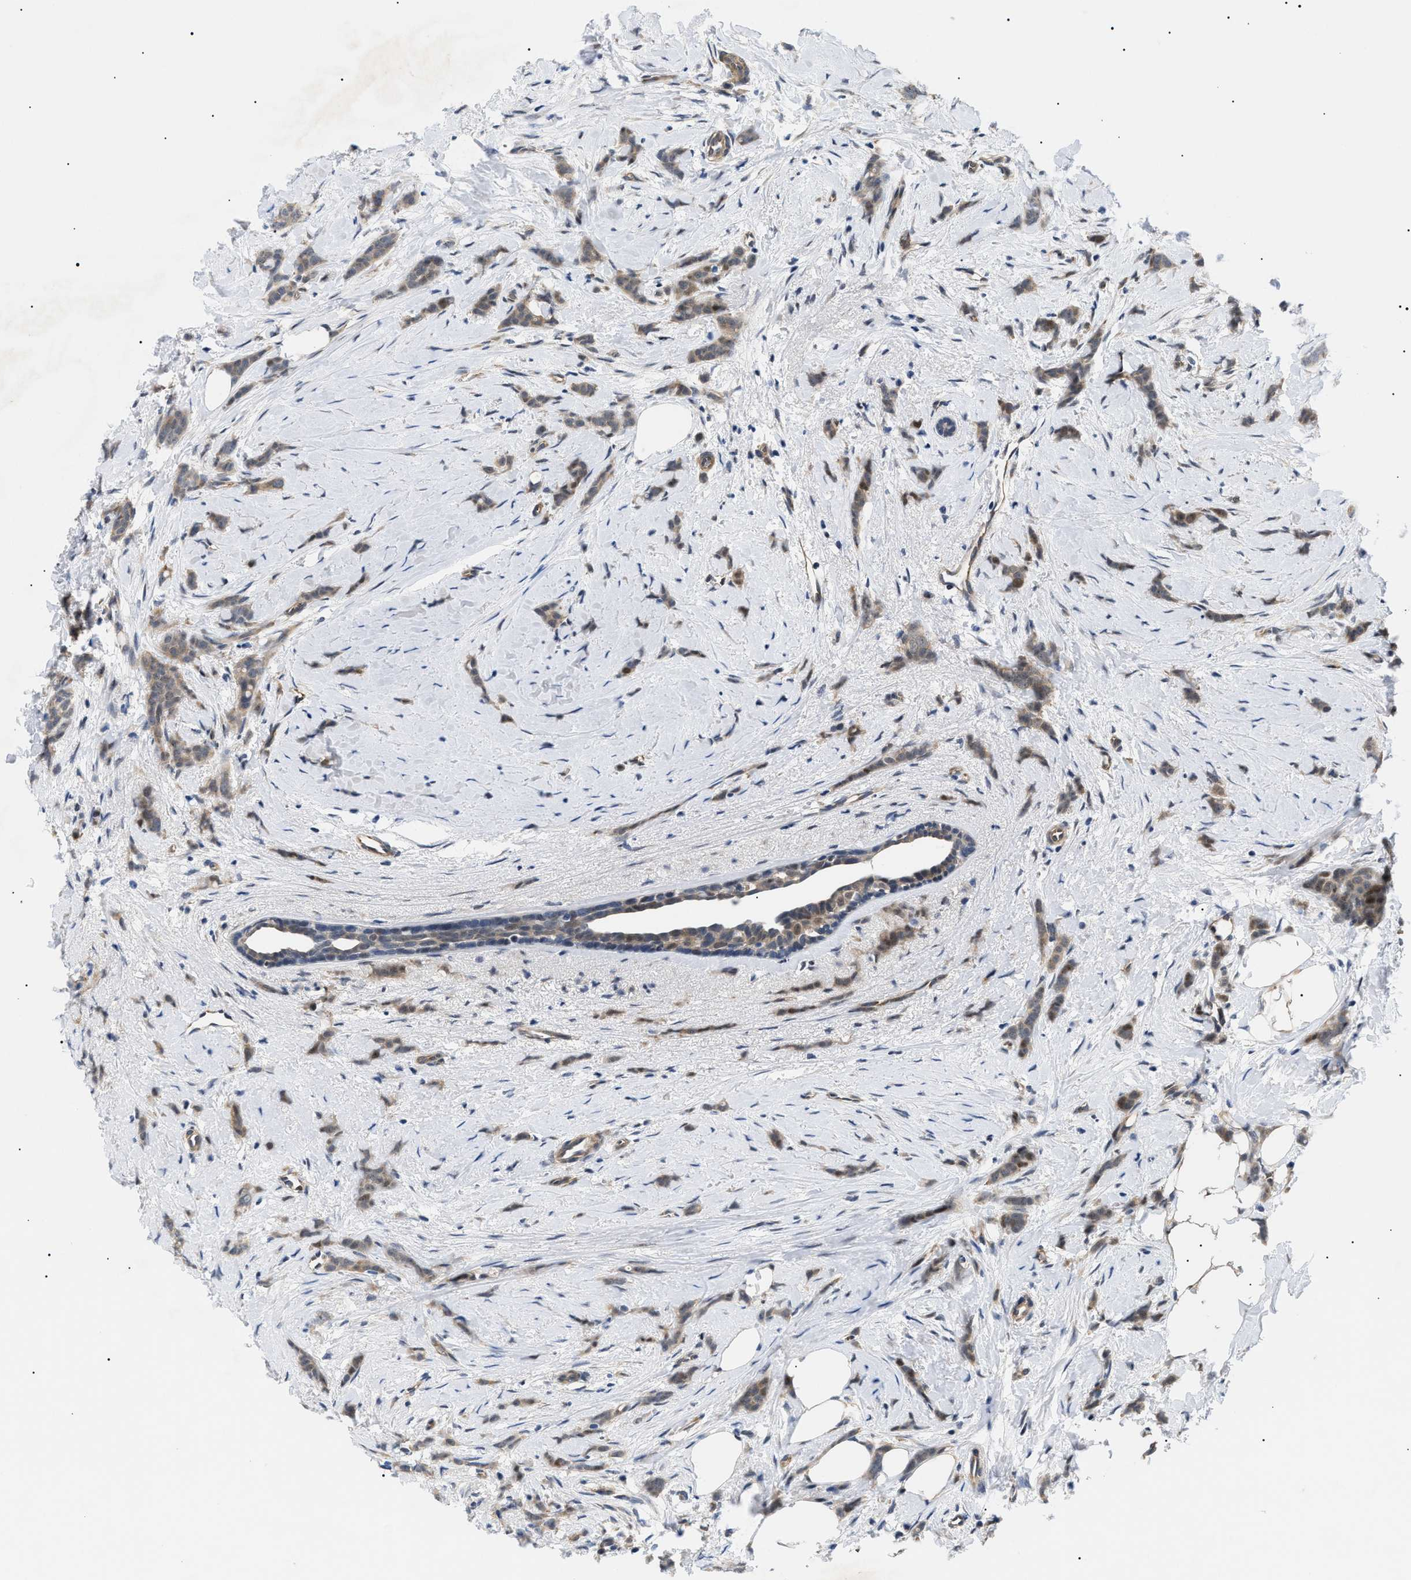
{"staining": {"intensity": "weak", "quantity": ">75%", "location": "cytoplasmic/membranous"}, "tissue": "breast cancer", "cell_type": "Tumor cells", "image_type": "cancer", "snomed": [{"axis": "morphology", "description": "Lobular carcinoma, in situ"}, {"axis": "morphology", "description": "Lobular carcinoma"}, {"axis": "topography", "description": "Breast"}], "caption": "A high-resolution image shows immunohistochemistry (IHC) staining of breast lobular carcinoma, which exhibits weak cytoplasmic/membranous positivity in about >75% of tumor cells.", "gene": "GARRE1", "patient": {"sex": "female", "age": 41}}